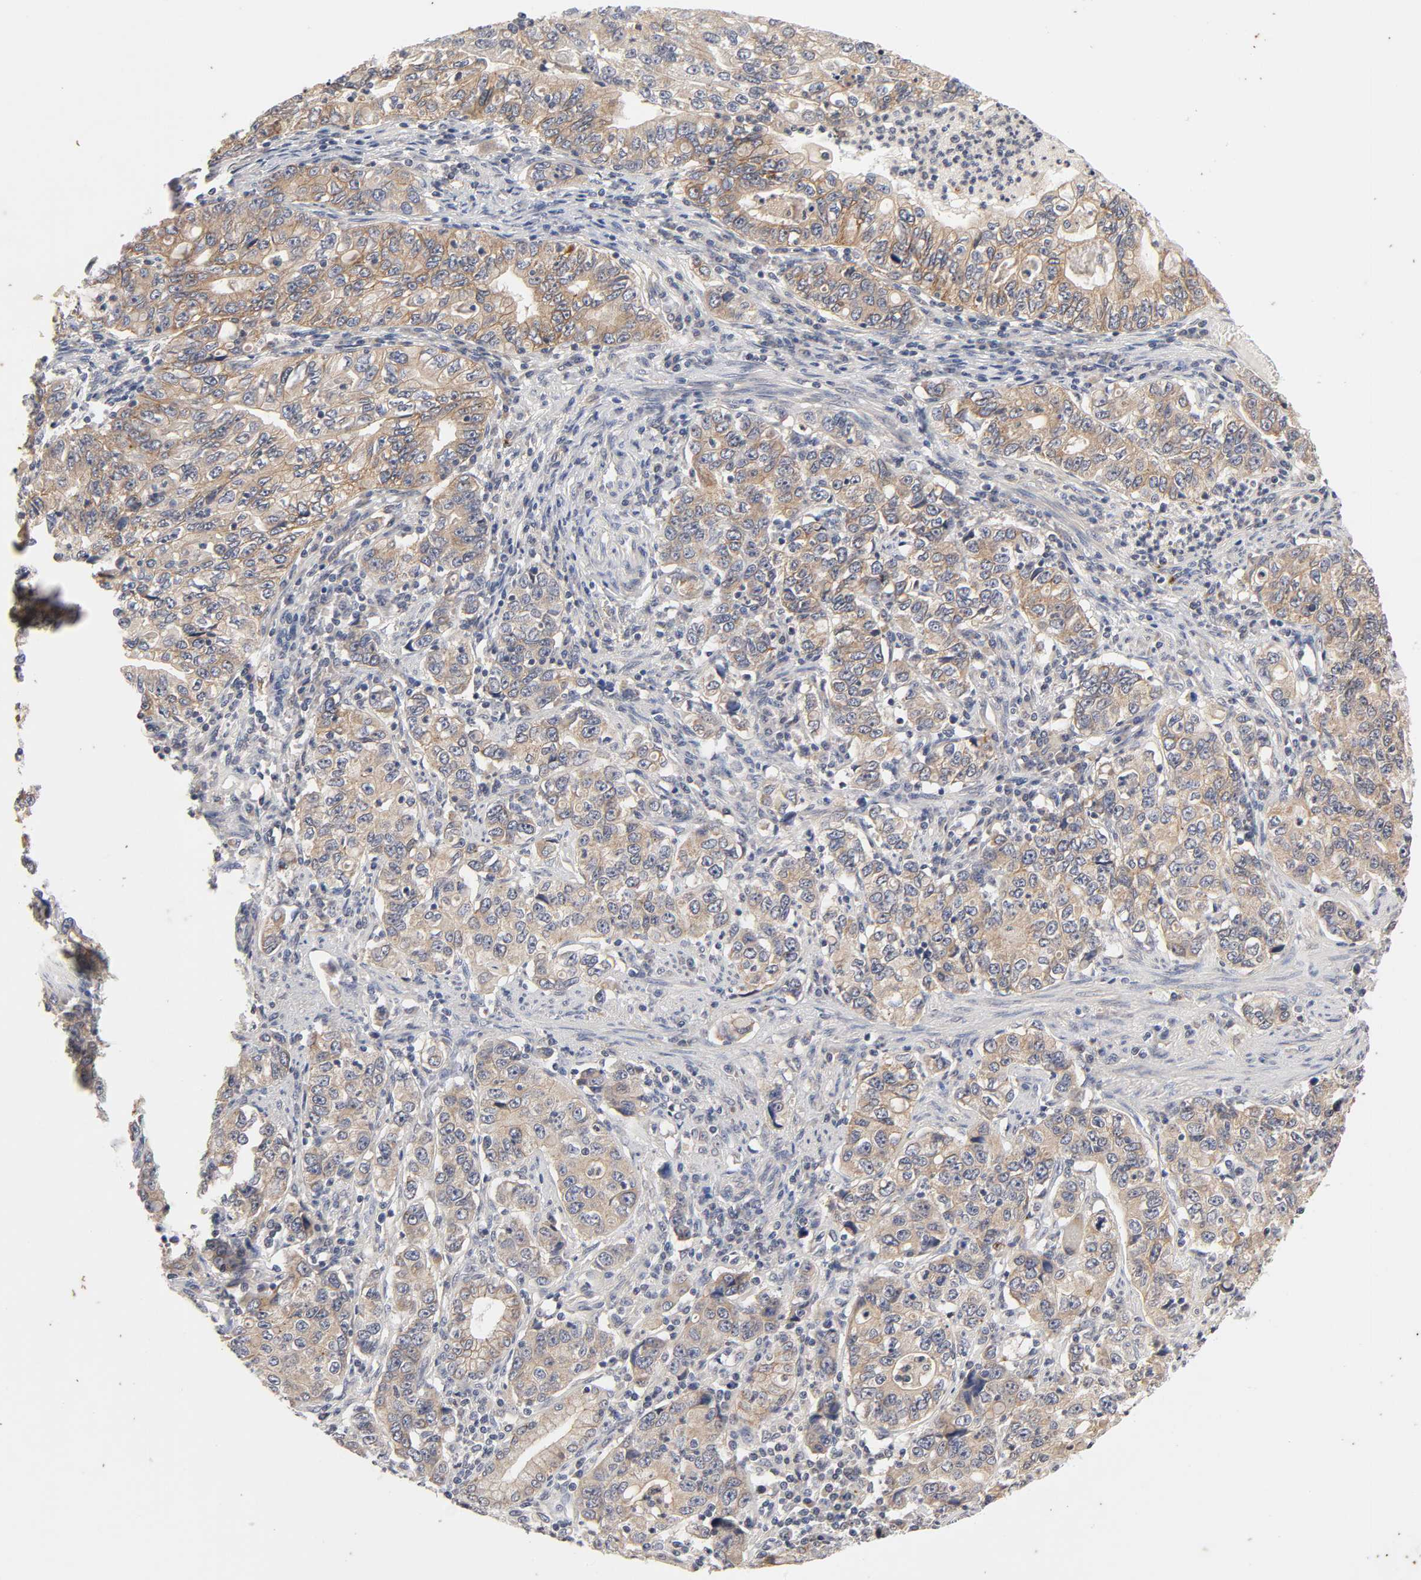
{"staining": {"intensity": "weak", "quantity": ">75%", "location": "cytoplasmic/membranous"}, "tissue": "stomach cancer", "cell_type": "Tumor cells", "image_type": "cancer", "snomed": [{"axis": "morphology", "description": "Adenocarcinoma, NOS"}, {"axis": "topography", "description": "Stomach, lower"}], "caption": "Immunohistochemistry (IHC) of human stomach cancer (adenocarcinoma) reveals low levels of weak cytoplasmic/membranous expression in about >75% of tumor cells.", "gene": "CXADR", "patient": {"sex": "female", "age": 72}}